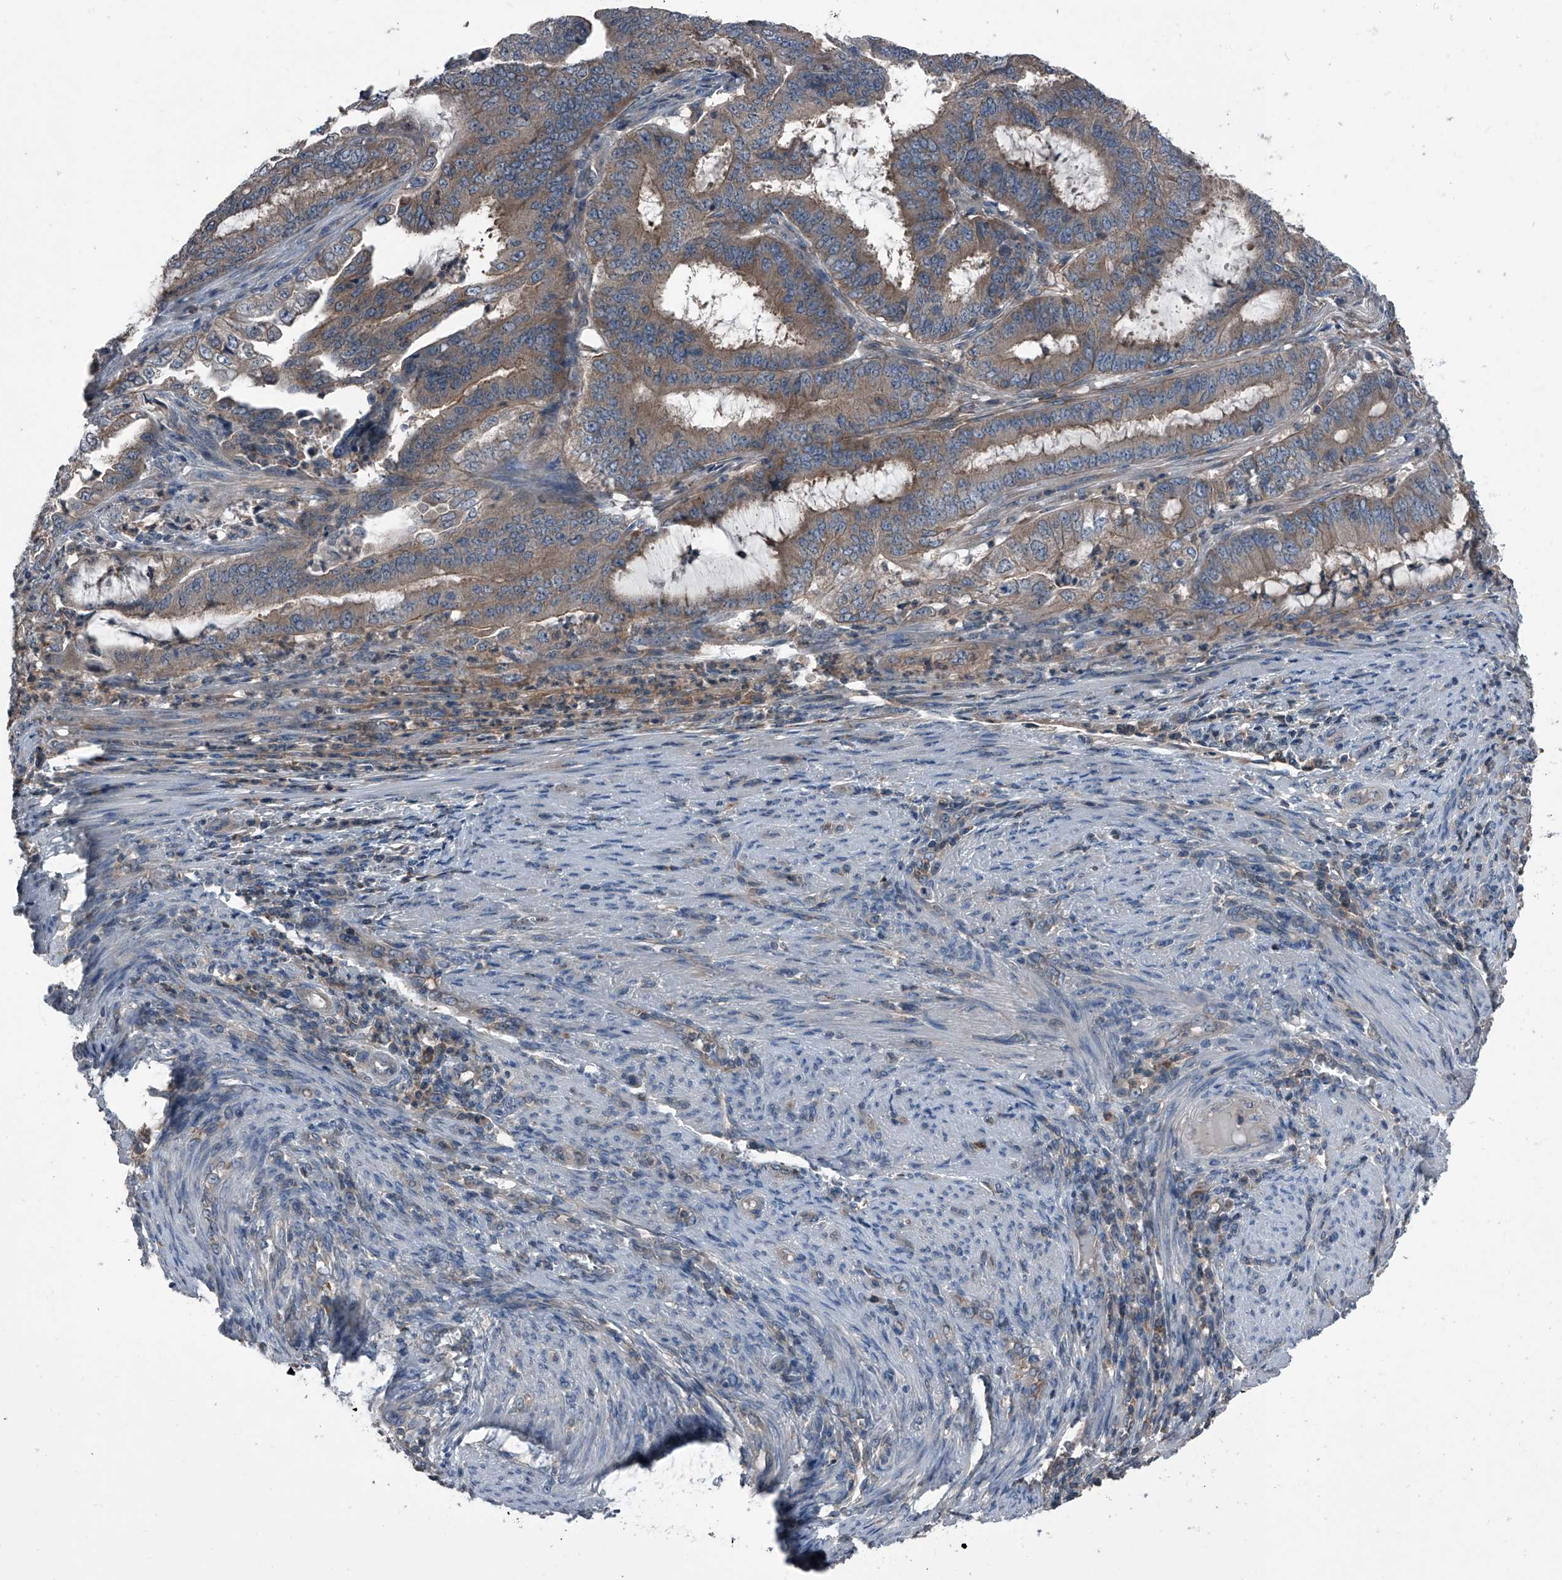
{"staining": {"intensity": "weak", "quantity": ">75%", "location": "cytoplasmic/membranous"}, "tissue": "endometrial cancer", "cell_type": "Tumor cells", "image_type": "cancer", "snomed": [{"axis": "morphology", "description": "Adenocarcinoma, NOS"}, {"axis": "topography", "description": "Endometrium"}], "caption": "Brown immunohistochemical staining in endometrial cancer displays weak cytoplasmic/membranous expression in approximately >75% of tumor cells. (DAB IHC with brightfield microscopy, high magnification).", "gene": "PIP5K1A", "patient": {"sex": "female", "age": 51}}